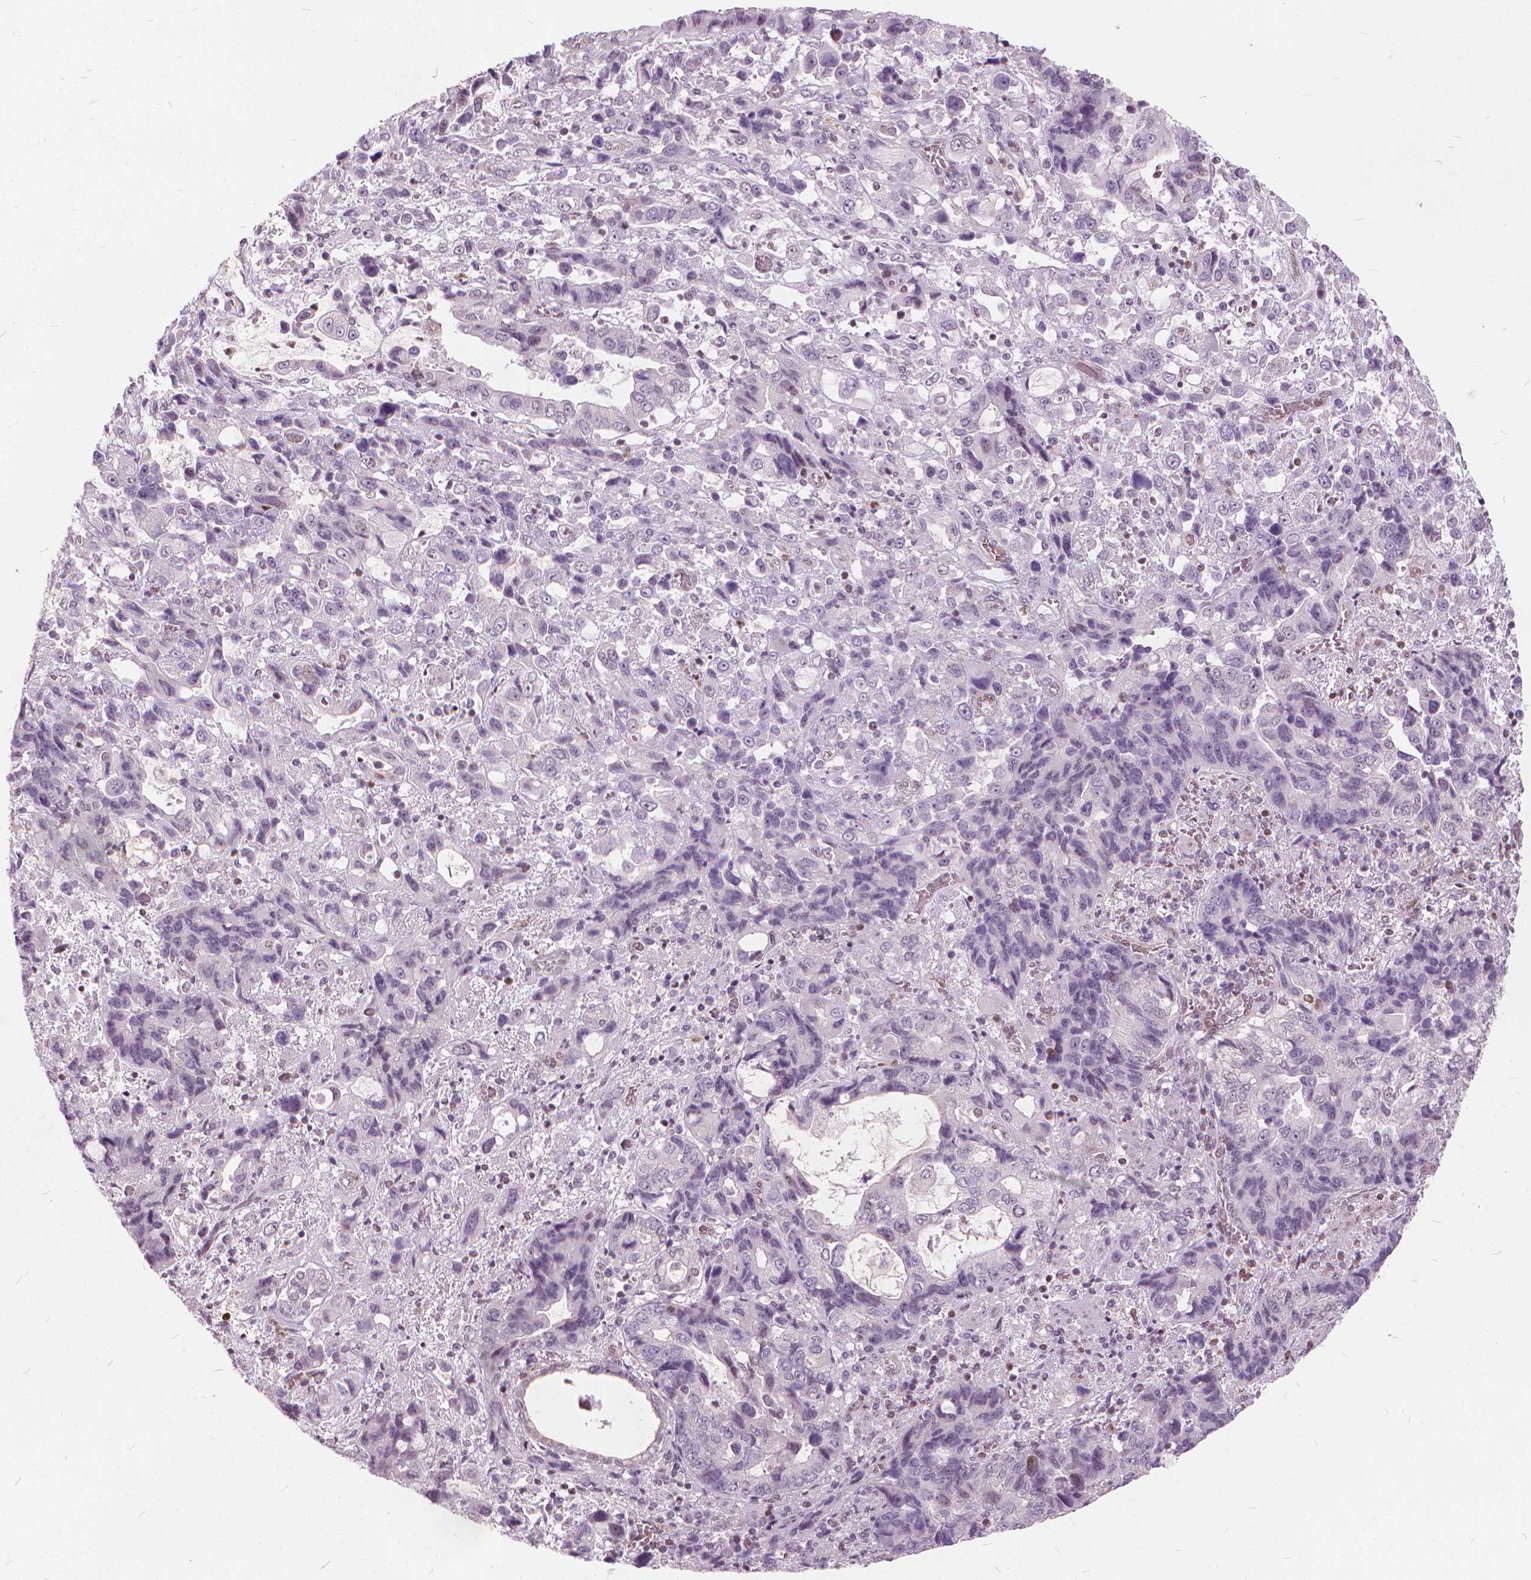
{"staining": {"intensity": "negative", "quantity": "none", "location": "none"}, "tissue": "stomach cancer", "cell_type": "Tumor cells", "image_type": "cancer", "snomed": [{"axis": "morphology", "description": "Adenocarcinoma, NOS"}, {"axis": "topography", "description": "Stomach, upper"}], "caption": "A high-resolution histopathology image shows immunohistochemistry staining of stomach cancer, which shows no significant positivity in tumor cells.", "gene": "STAT5B", "patient": {"sex": "female", "age": 81}}